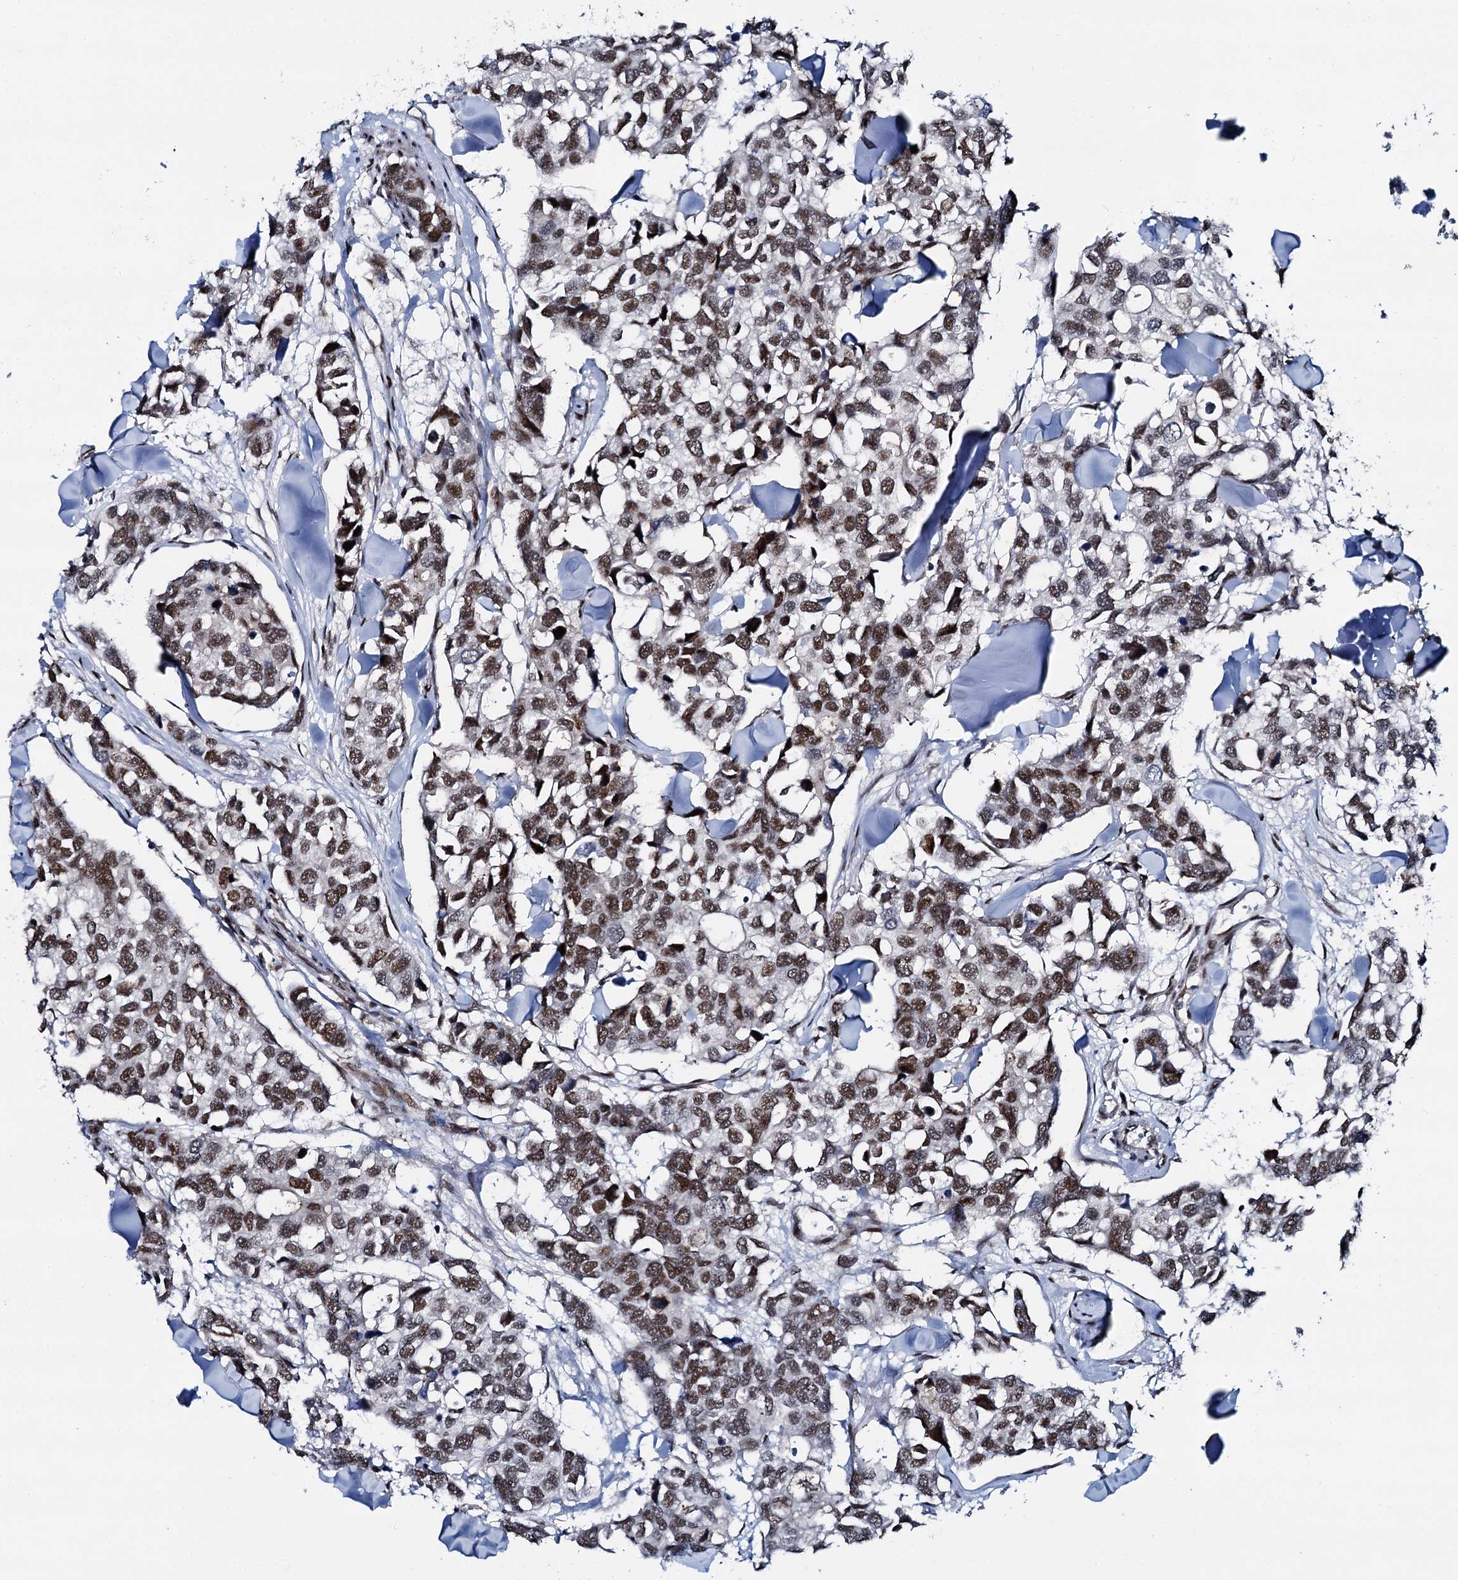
{"staining": {"intensity": "moderate", "quantity": ">75%", "location": "nuclear"}, "tissue": "breast cancer", "cell_type": "Tumor cells", "image_type": "cancer", "snomed": [{"axis": "morphology", "description": "Duct carcinoma"}, {"axis": "topography", "description": "Breast"}], "caption": "Intraductal carcinoma (breast) stained with a brown dye displays moderate nuclear positive staining in about >75% of tumor cells.", "gene": "RUFY2", "patient": {"sex": "female", "age": 83}}